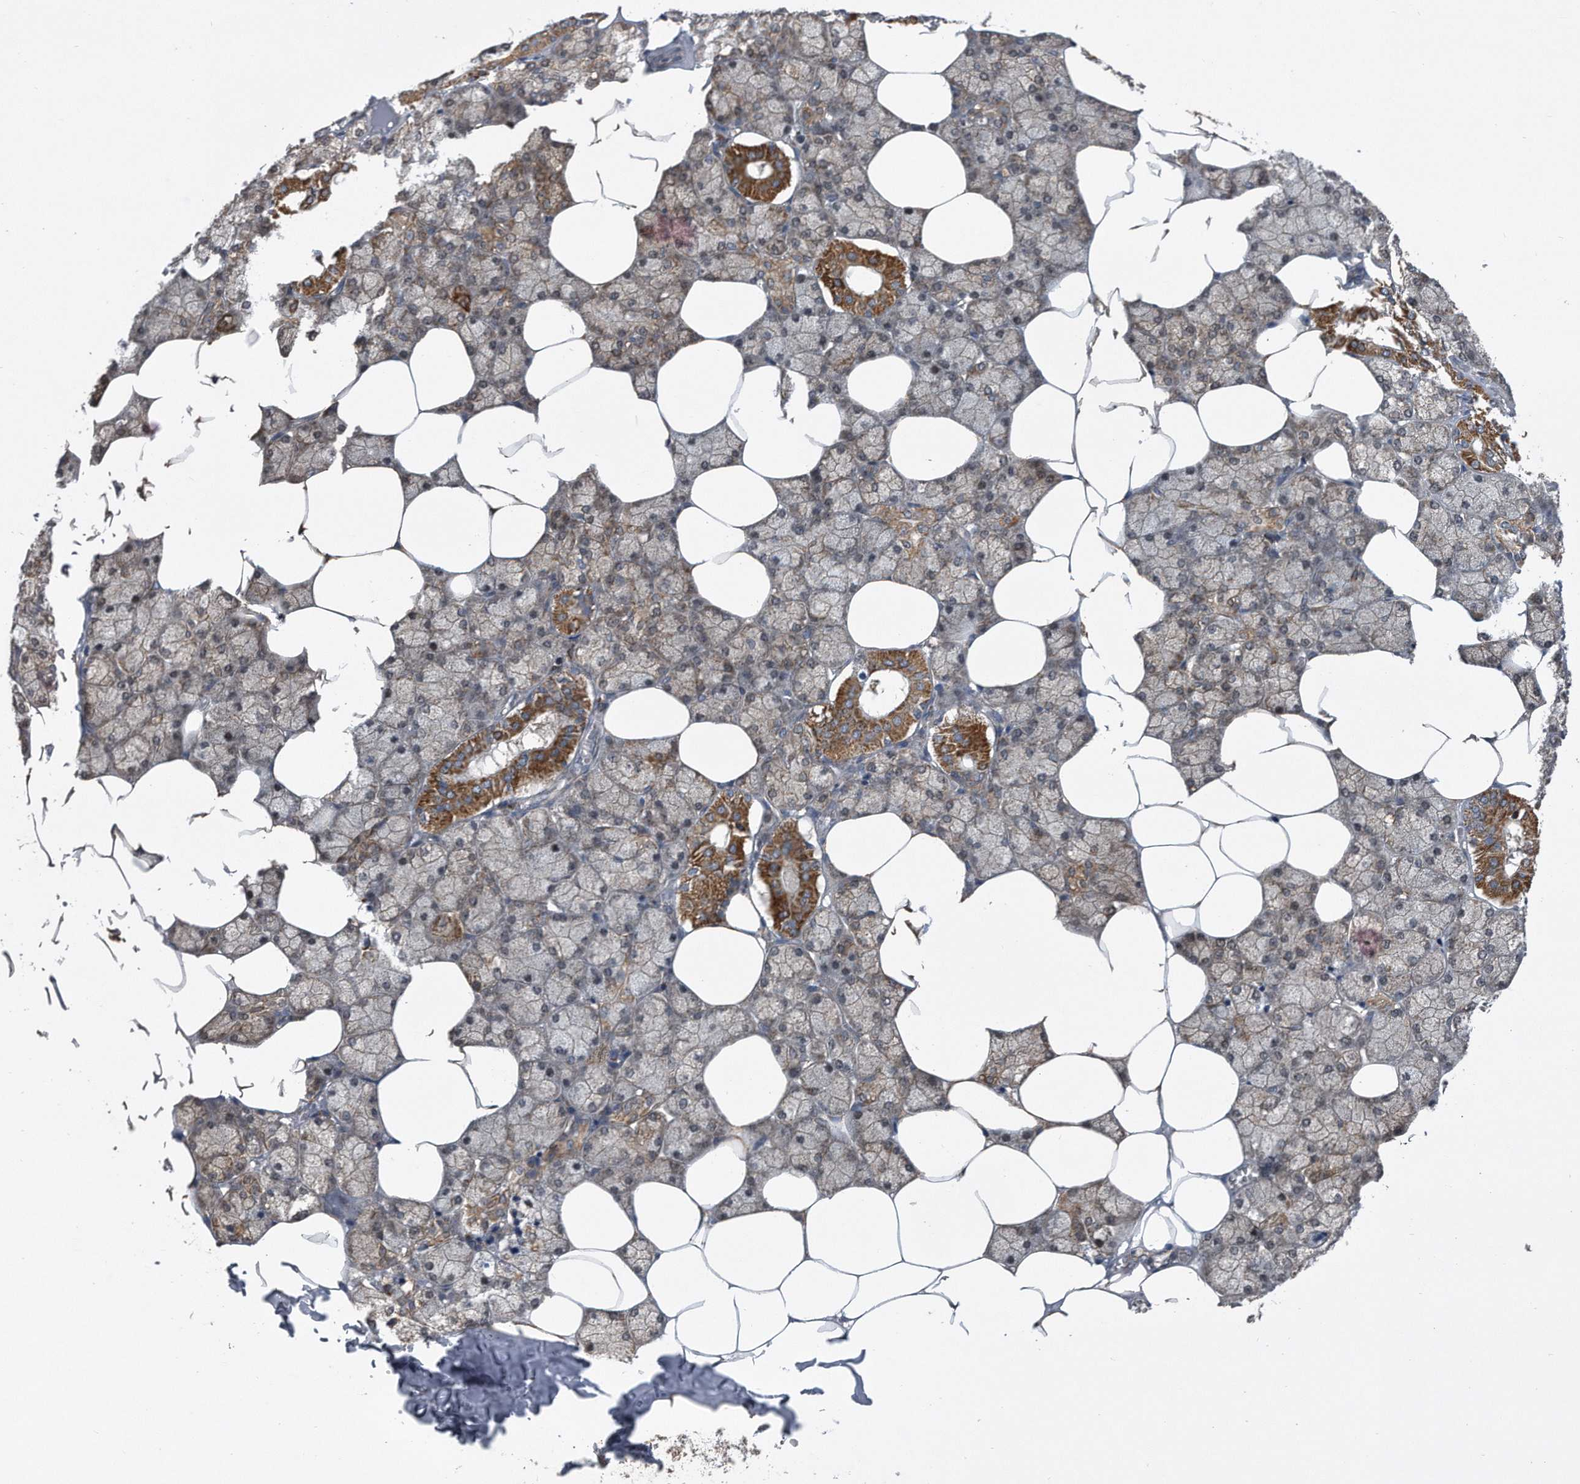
{"staining": {"intensity": "strong", "quantity": "25%-75%", "location": "cytoplasmic/membranous,nuclear"}, "tissue": "salivary gland", "cell_type": "Glandular cells", "image_type": "normal", "snomed": [{"axis": "morphology", "description": "Normal tissue, NOS"}, {"axis": "topography", "description": "Salivary gland"}], "caption": "A brown stain highlights strong cytoplasmic/membranous,nuclear positivity of a protein in glandular cells of normal salivary gland.", "gene": "ALPK2", "patient": {"sex": "male", "age": 62}}